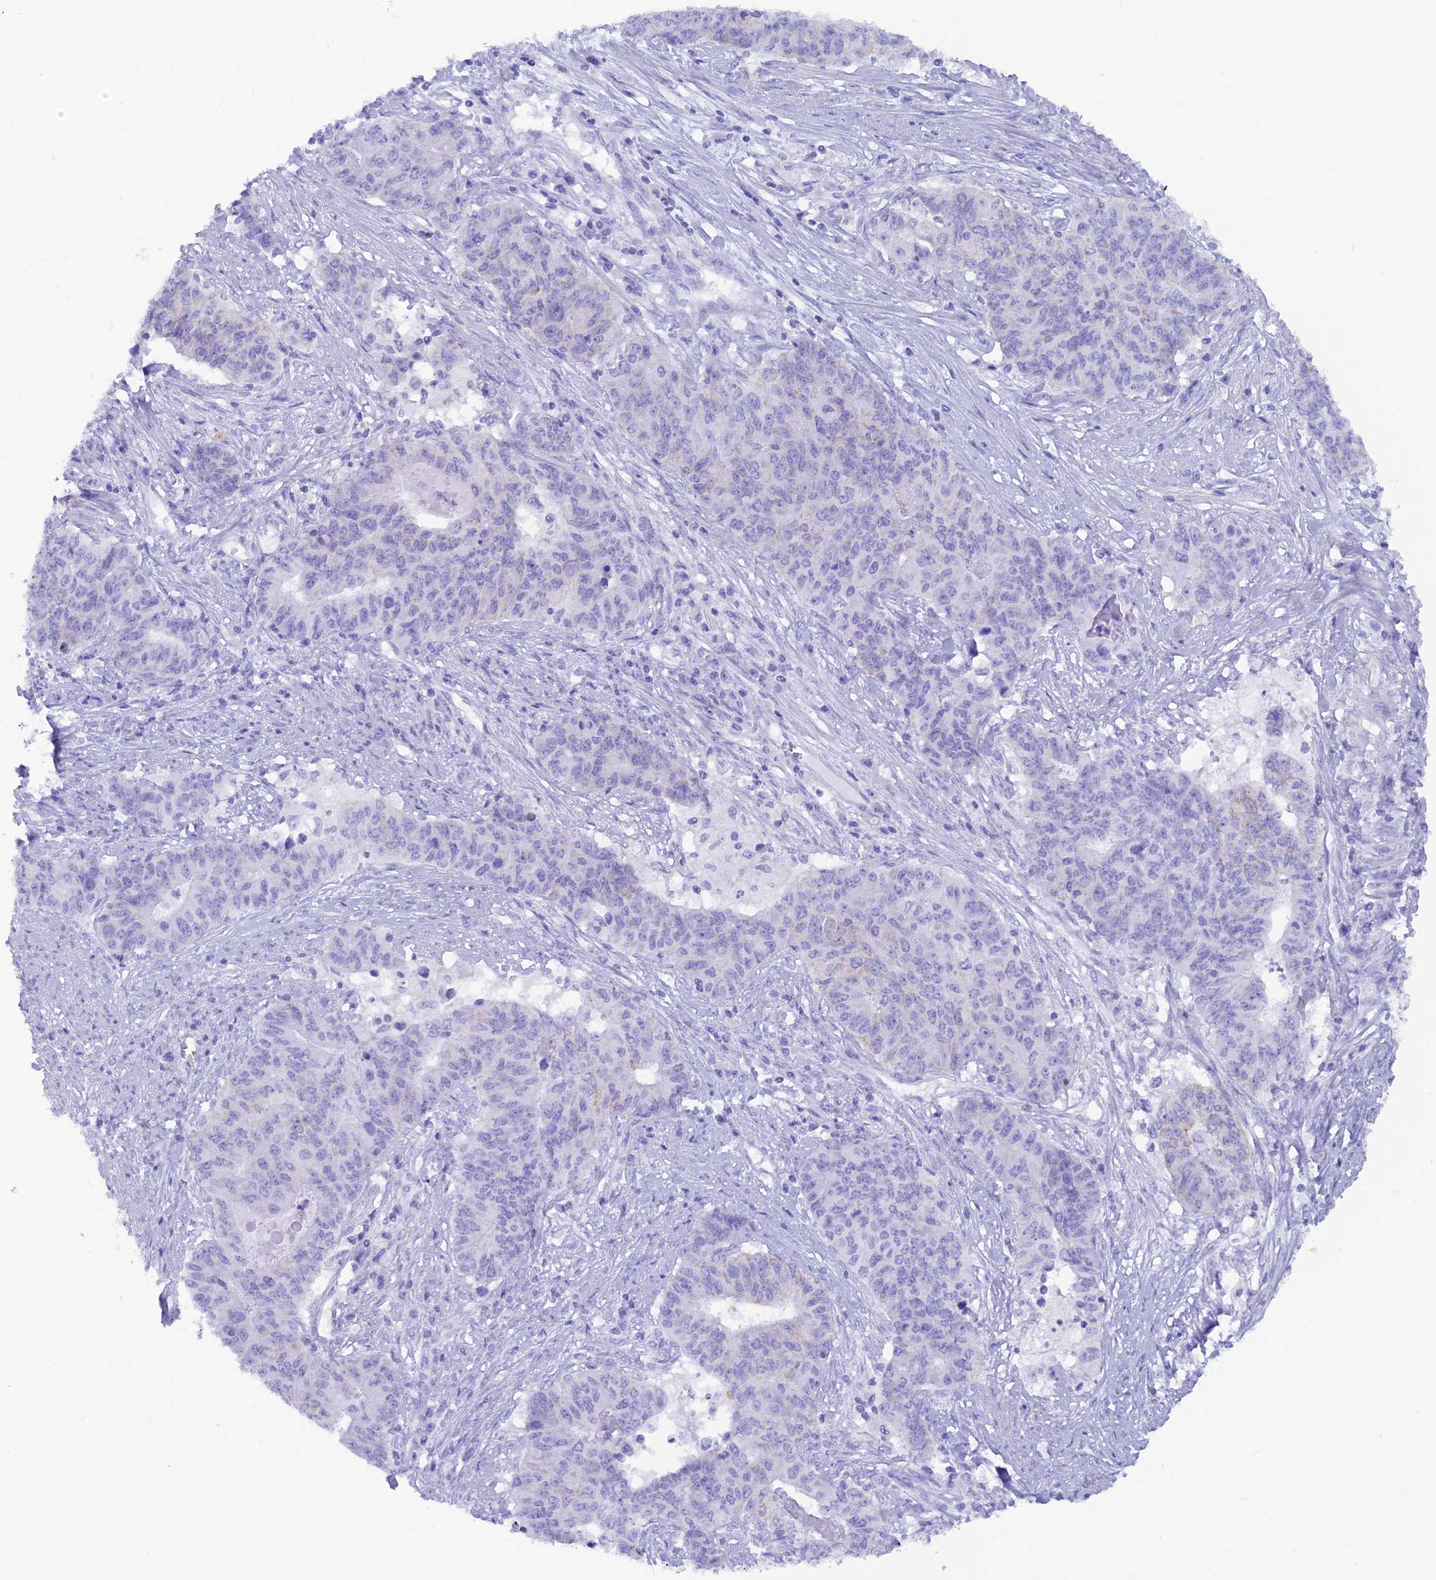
{"staining": {"intensity": "negative", "quantity": "none", "location": "none"}, "tissue": "endometrial cancer", "cell_type": "Tumor cells", "image_type": "cancer", "snomed": [{"axis": "morphology", "description": "Adenocarcinoma, NOS"}, {"axis": "topography", "description": "Endometrium"}], "caption": "The immunohistochemistry (IHC) histopathology image has no significant staining in tumor cells of adenocarcinoma (endometrial) tissue. (DAB immunohistochemistry with hematoxylin counter stain).", "gene": "GLYATL1", "patient": {"sex": "female", "age": 59}}